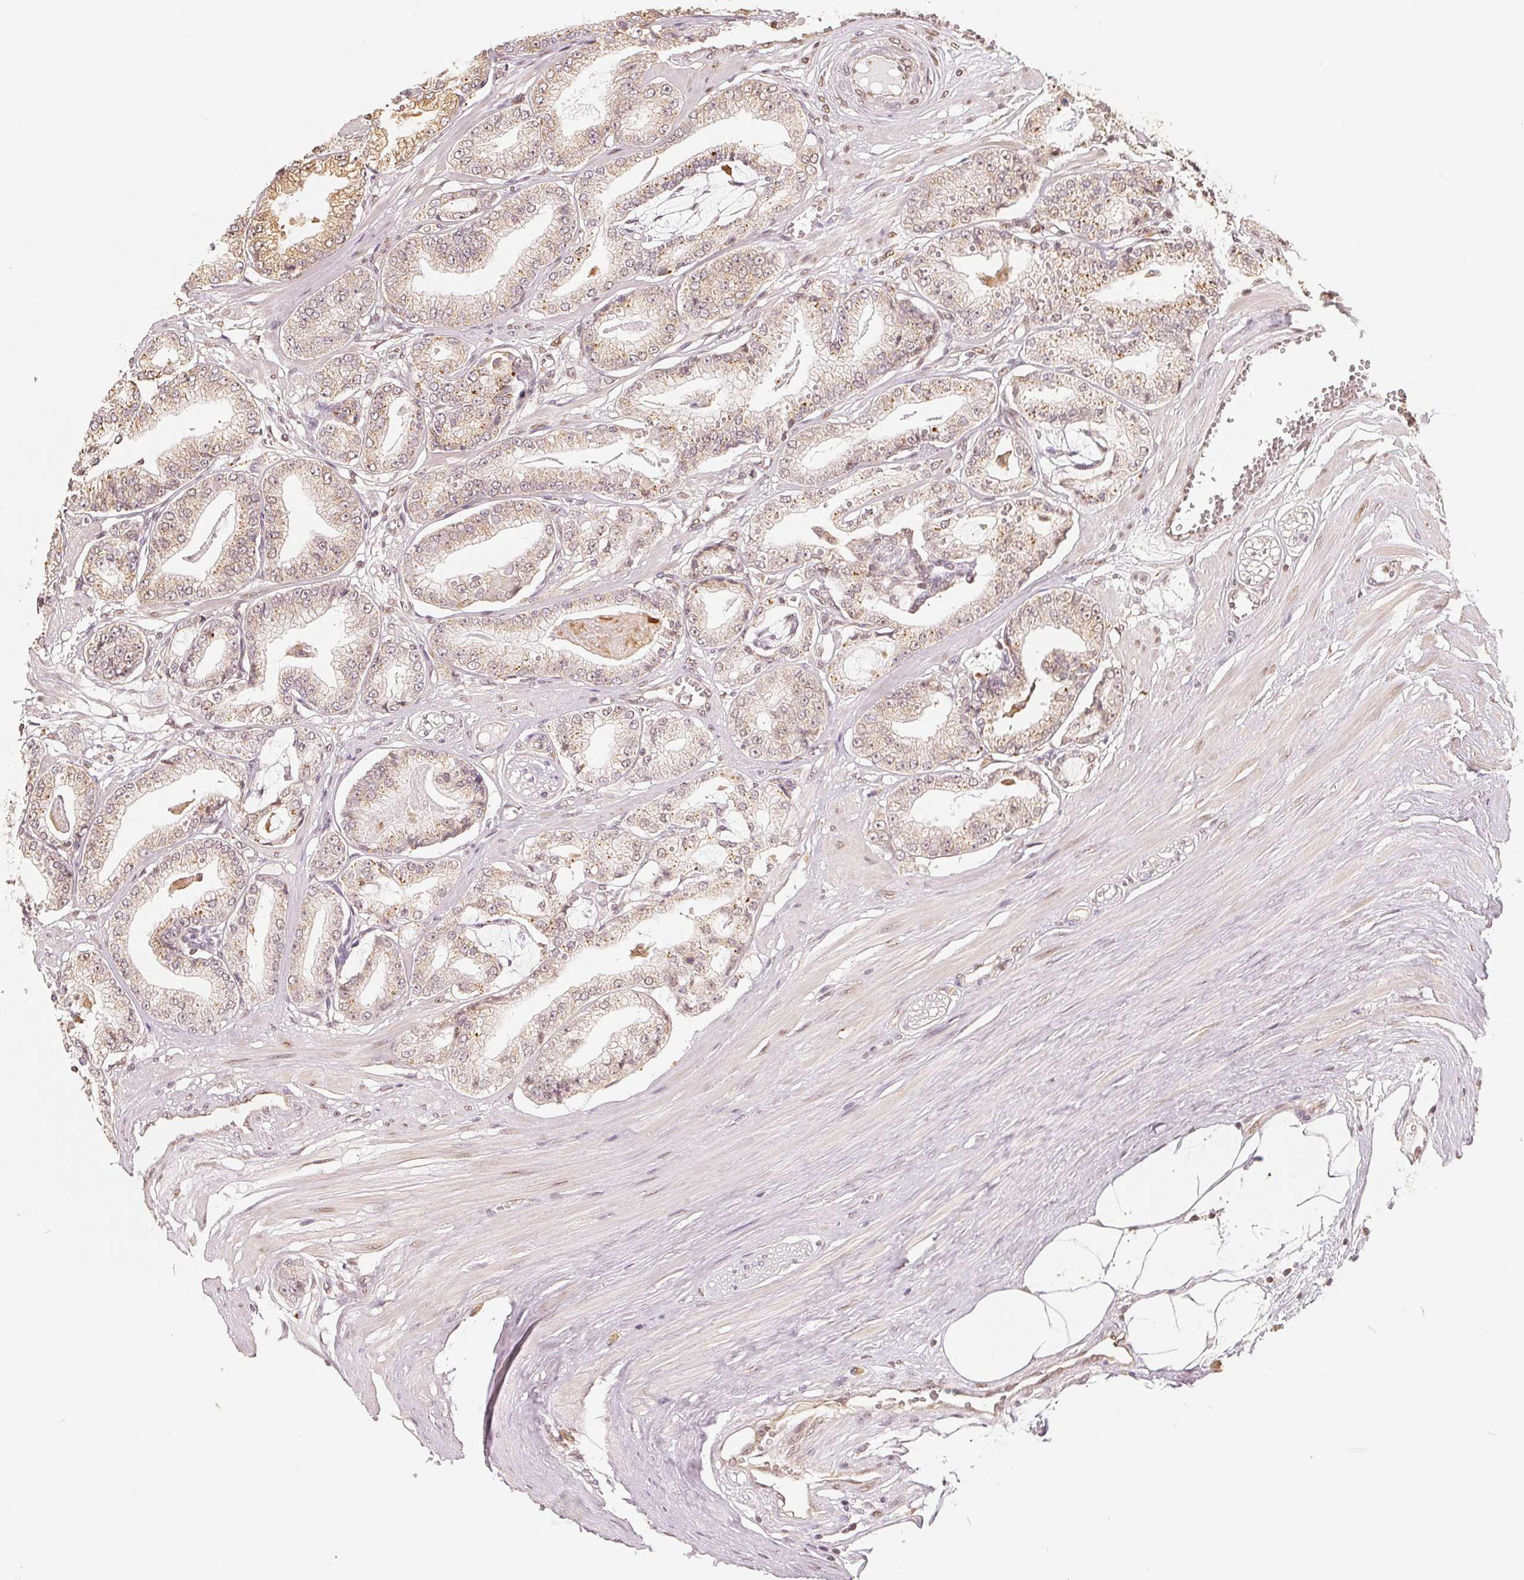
{"staining": {"intensity": "weak", "quantity": "25%-75%", "location": "cytoplasmic/membranous,nuclear"}, "tissue": "prostate cancer", "cell_type": "Tumor cells", "image_type": "cancer", "snomed": [{"axis": "morphology", "description": "Adenocarcinoma, High grade"}, {"axis": "topography", "description": "Prostate"}], "caption": "This is an image of immunohistochemistry (IHC) staining of high-grade adenocarcinoma (prostate), which shows weak staining in the cytoplasmic/membranous and nuclear of tumor cells.", "gene": "GUSB", "patient": {"sex": "male", "age": 71}}